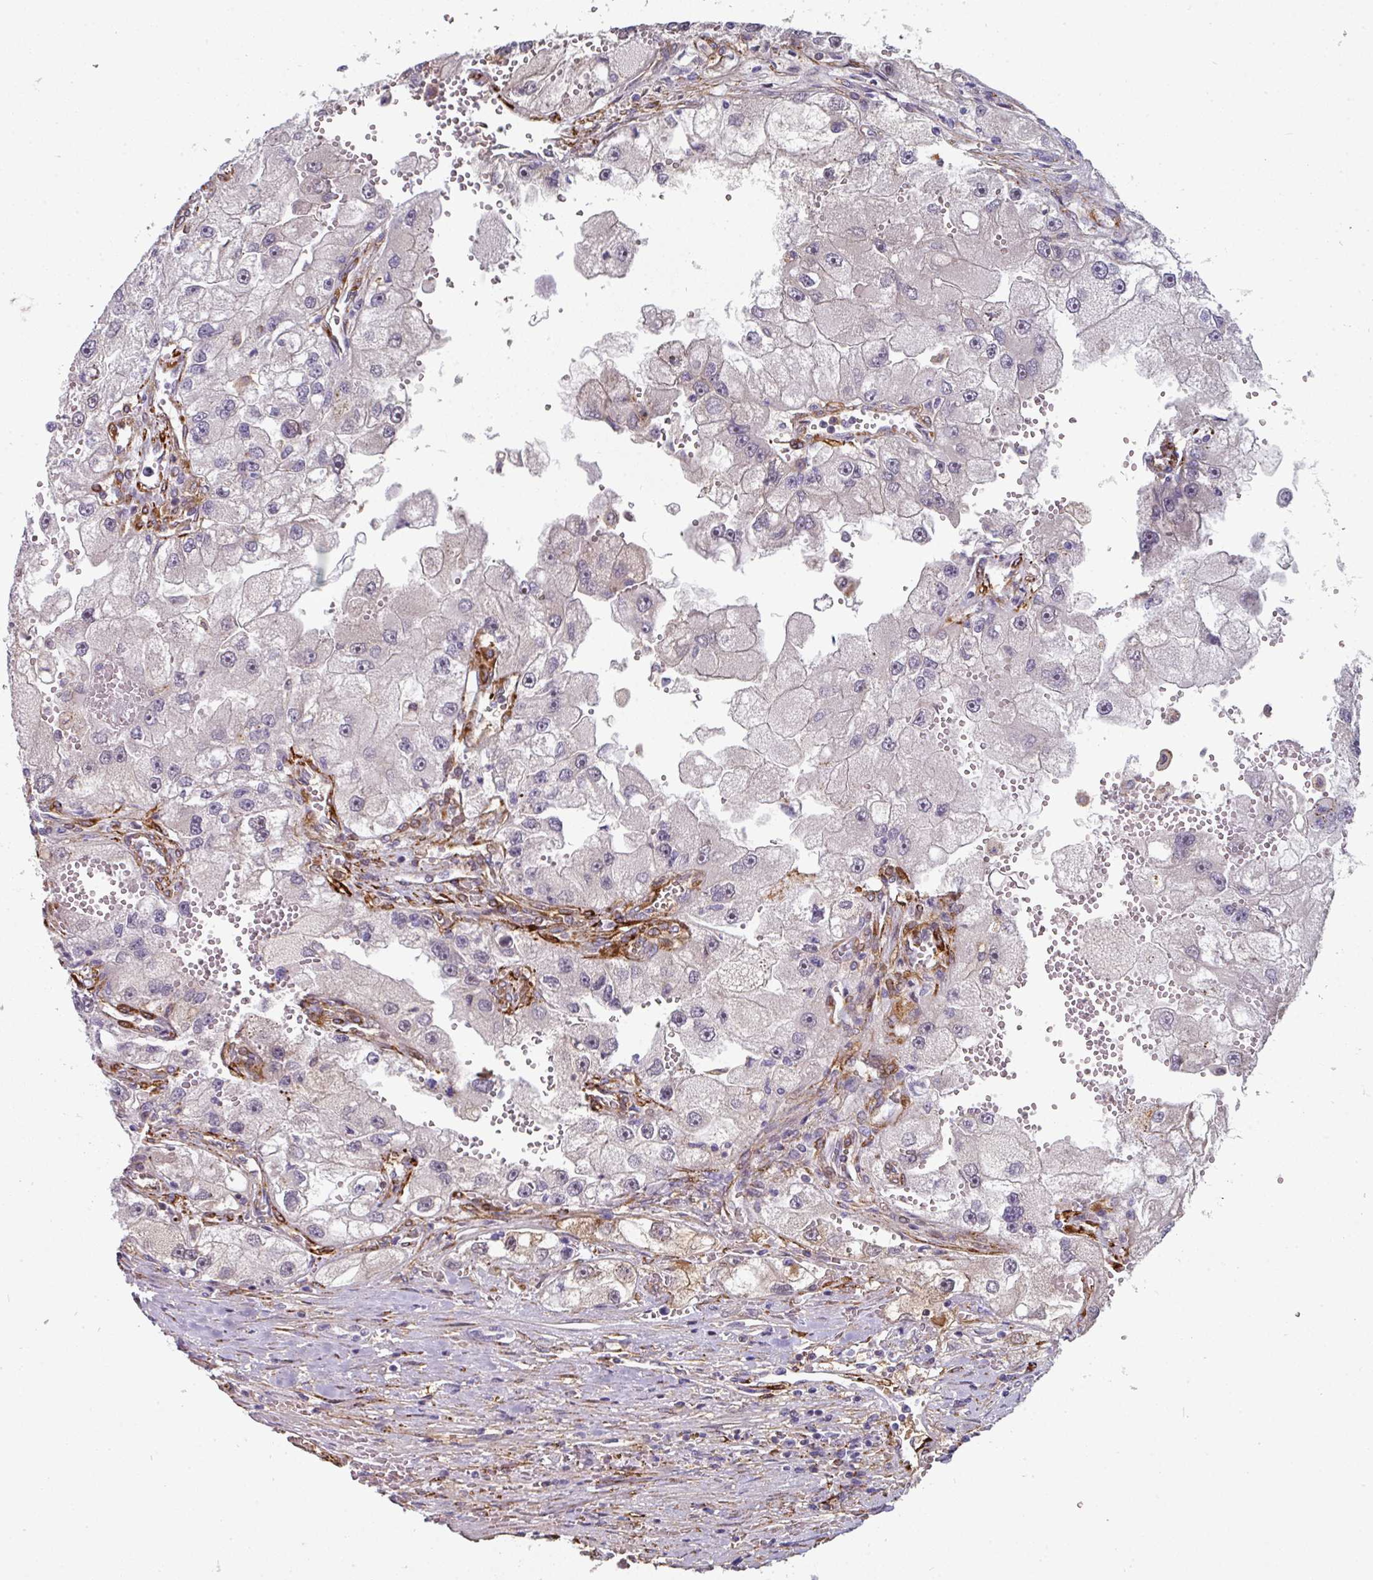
{"staining": {"intensity": "weak", "quantity": "<25%", "location": "cytoplasmic/membranous"}, "tissue": "renal cancer", "cell_type": "Tumor cells", "image_type": "cancer", "snomed": [{"axis": "morphology", "description": "Adenocarcinoma, NOS"}, {"axis": "topography", "description": "Kidney"}], "caption": "Immunohistochemistry photomicrograph of neoplastic tissue: renal cancer stained with DAB (3,3'-diaminobenzidine) demonstrates no significant protein positivity in tumor cells.", "gene": "BEND5", "patient": {"sex": "male", "age": 63}}